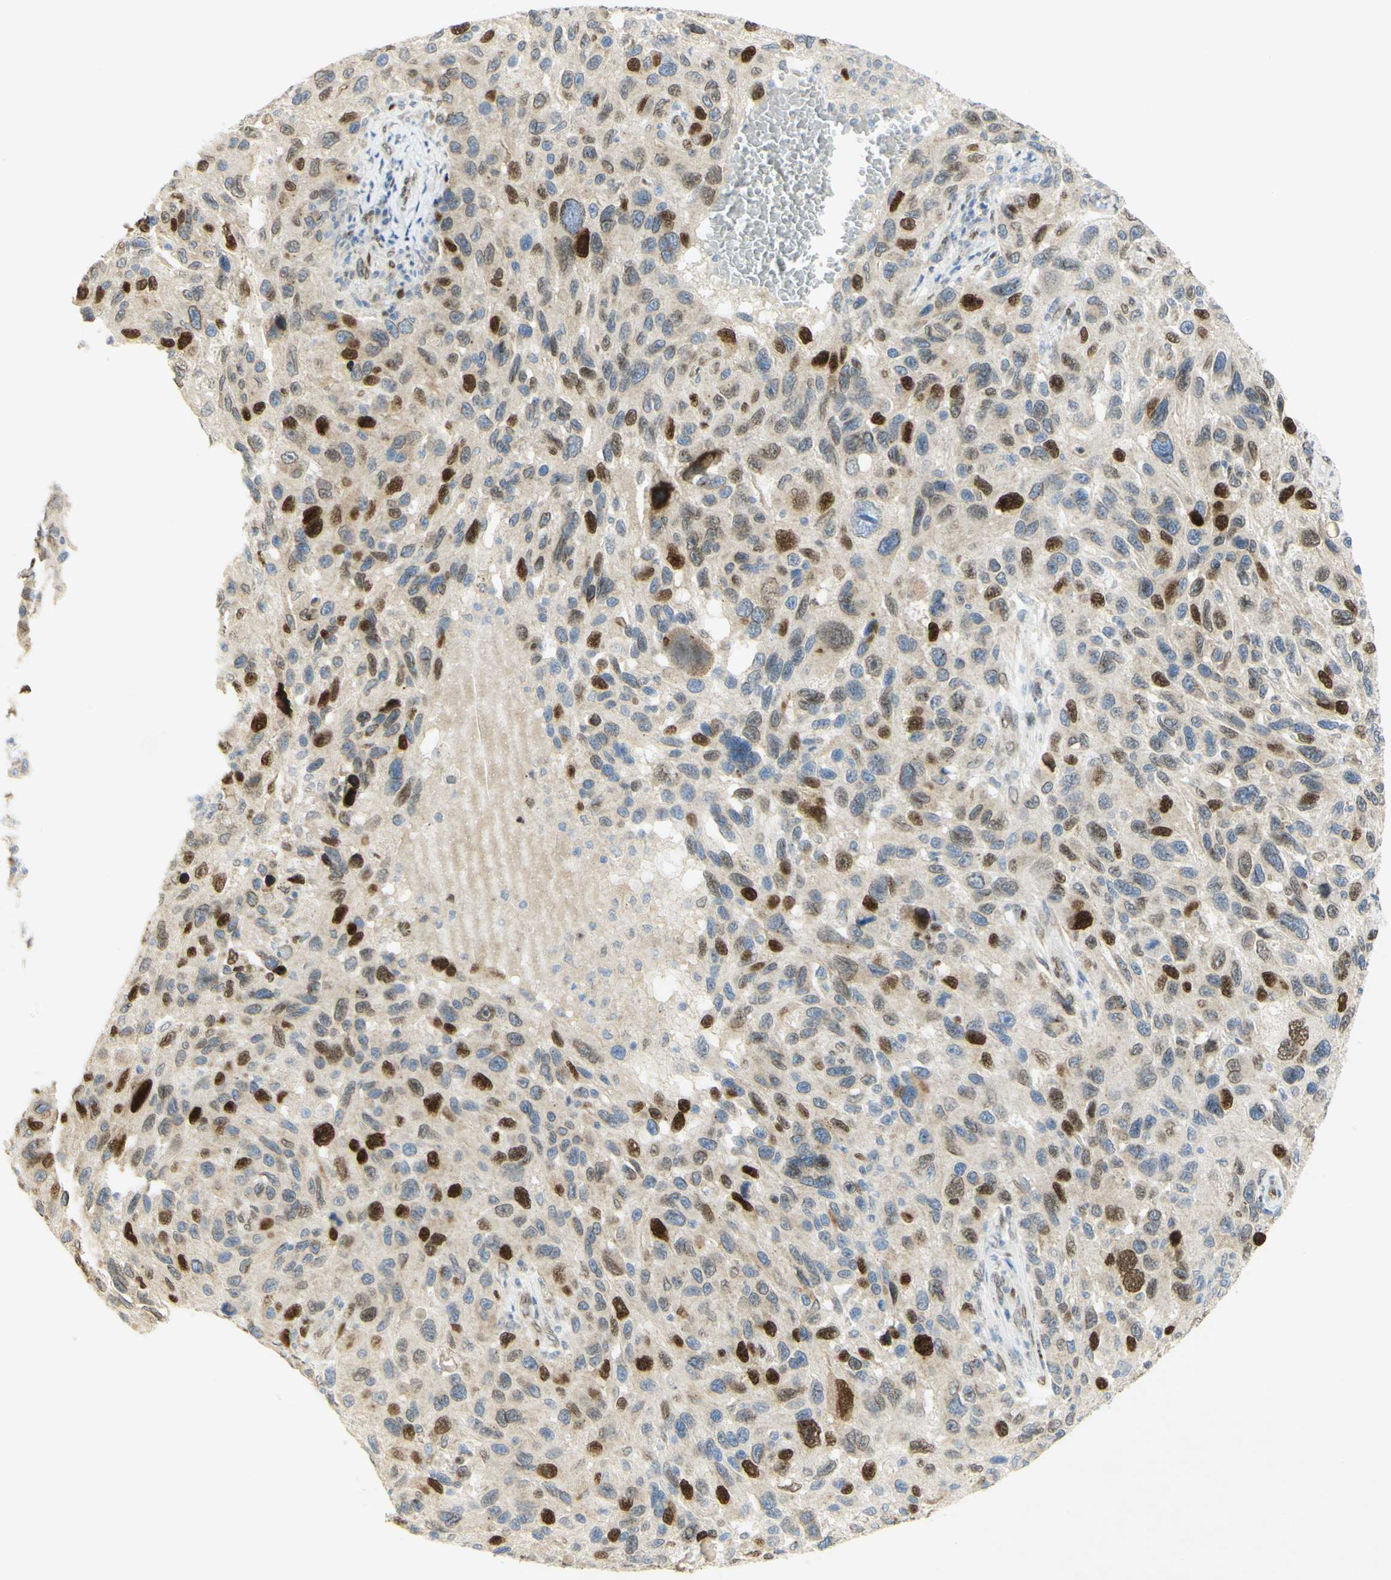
{"staining": {"intensity": "strong", "quantity": "25%-75%", "location": "nuclear"}, "tissue": "melanoma", "cell_type": "Tumor cells", "image_type": "cancer", "snomed": [{"axis": "morphology", "description": "Malignant melanoma, NOS"}, {"axis": "topography", "description": "Skin"}], "caption": "About 25%-75% of tumor cells in malignant melanoma show strong nuclear protein positivity as visualized by brown immunohistochemical staining.", "gene": "E2F1", "patient": {"sex": "male", "age": 53}}